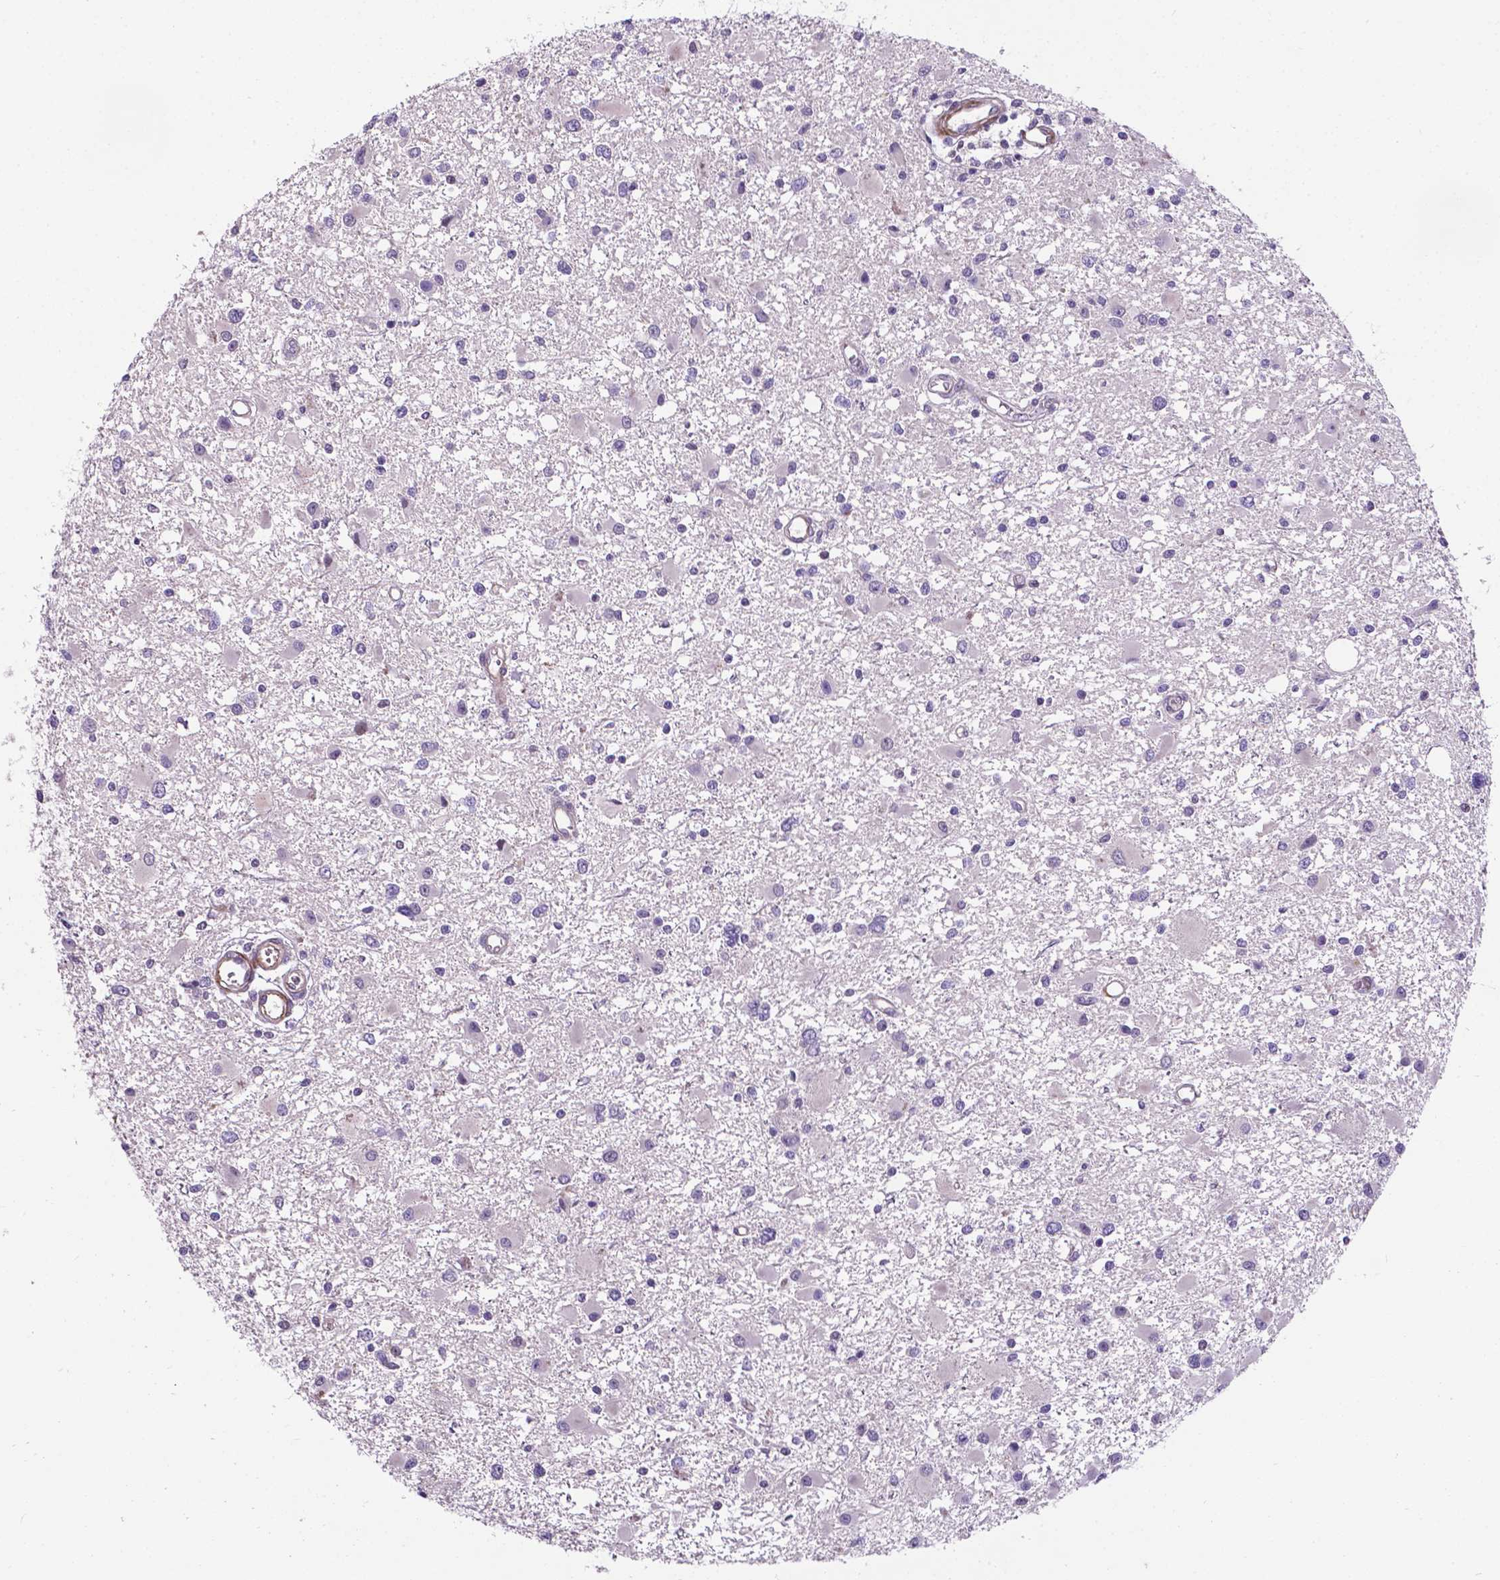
{"staining": {"intensity": "negative", "quantity": "none", "location": "none"}, "tissue": "glioma", "cell_type": "Tumor cells", "image_type": "cancer", "snomed": [{"axis": "morphology", "description": "Glioma, malignant, High grade"}, {"axis": "topography", "description": "Brain"}], "caption": "A high-resolution micrograph shows immunohistochemistry (IHC) staining of glioma, which reveals no significant staining in tumor cells. Brightfield microscopy of immunohistochemistry (IHC) stained with DAB (3,3'-diaminobenzidine) (brown) and hematoxylin (blue), captured at high magnification.", "gene": "PFKFB4", "patient": {"sex": "male", "age": 54}}